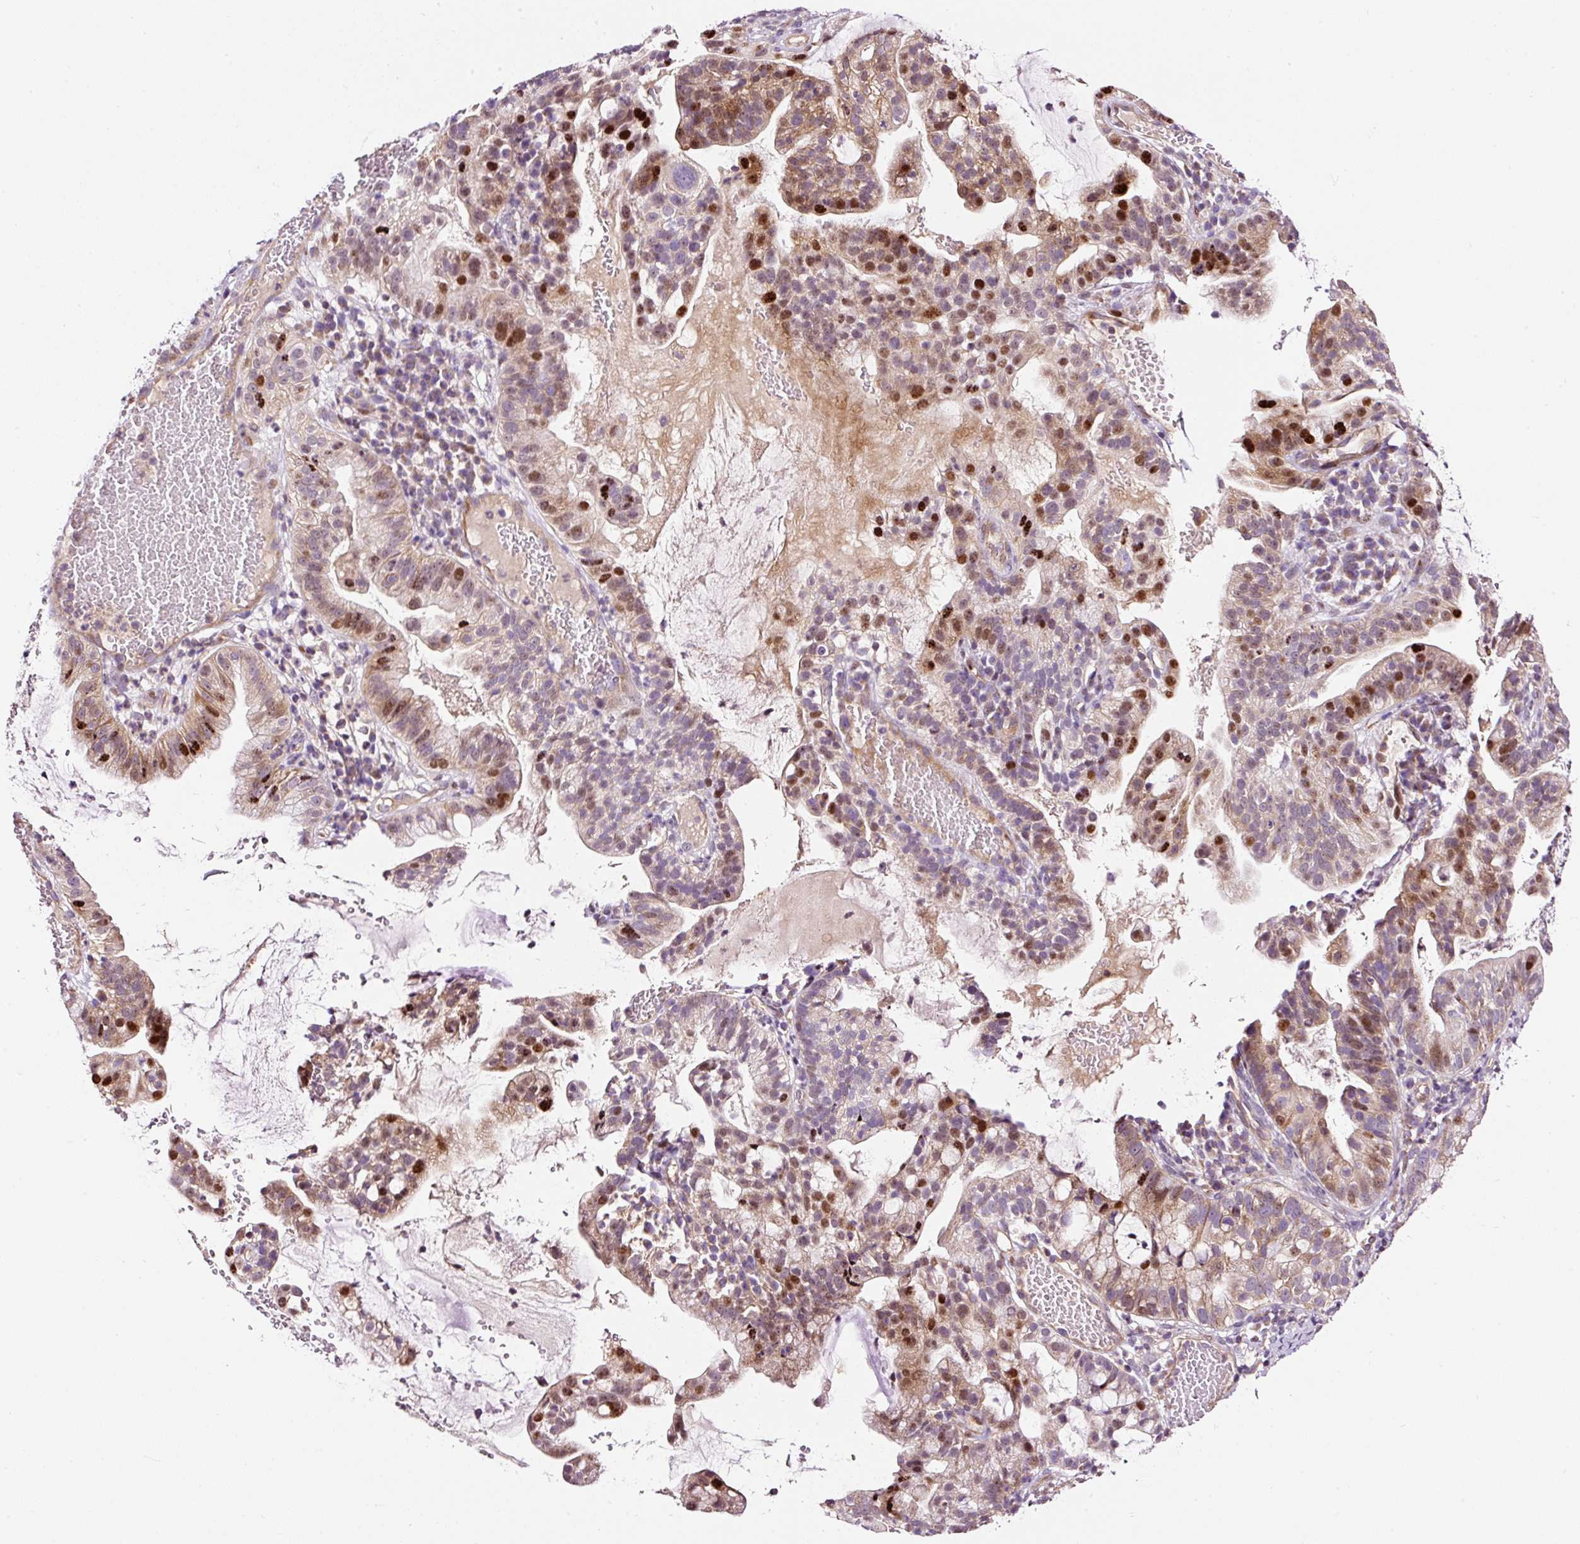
{"staining": {"intensity": "moderate", "quantity": "25%-75%", "location": "nuclear"}, "tissue": "cervical cancer", "cell_type": "Tumor cells", "image_type": "cancer", "snomed": [{"axis": "morphology", "description": "Adenocarcinoma, NOS"}, {"axis": "topography", "description": "Cervix"}], "caption": "Protein analysis of cervical adenocarcinoma tissue displays moderate nuclear staining in approximately 25%-75% of tumor cells.", "gene": "BOLA3", "patient": {"sex": "female", "age": 41}}